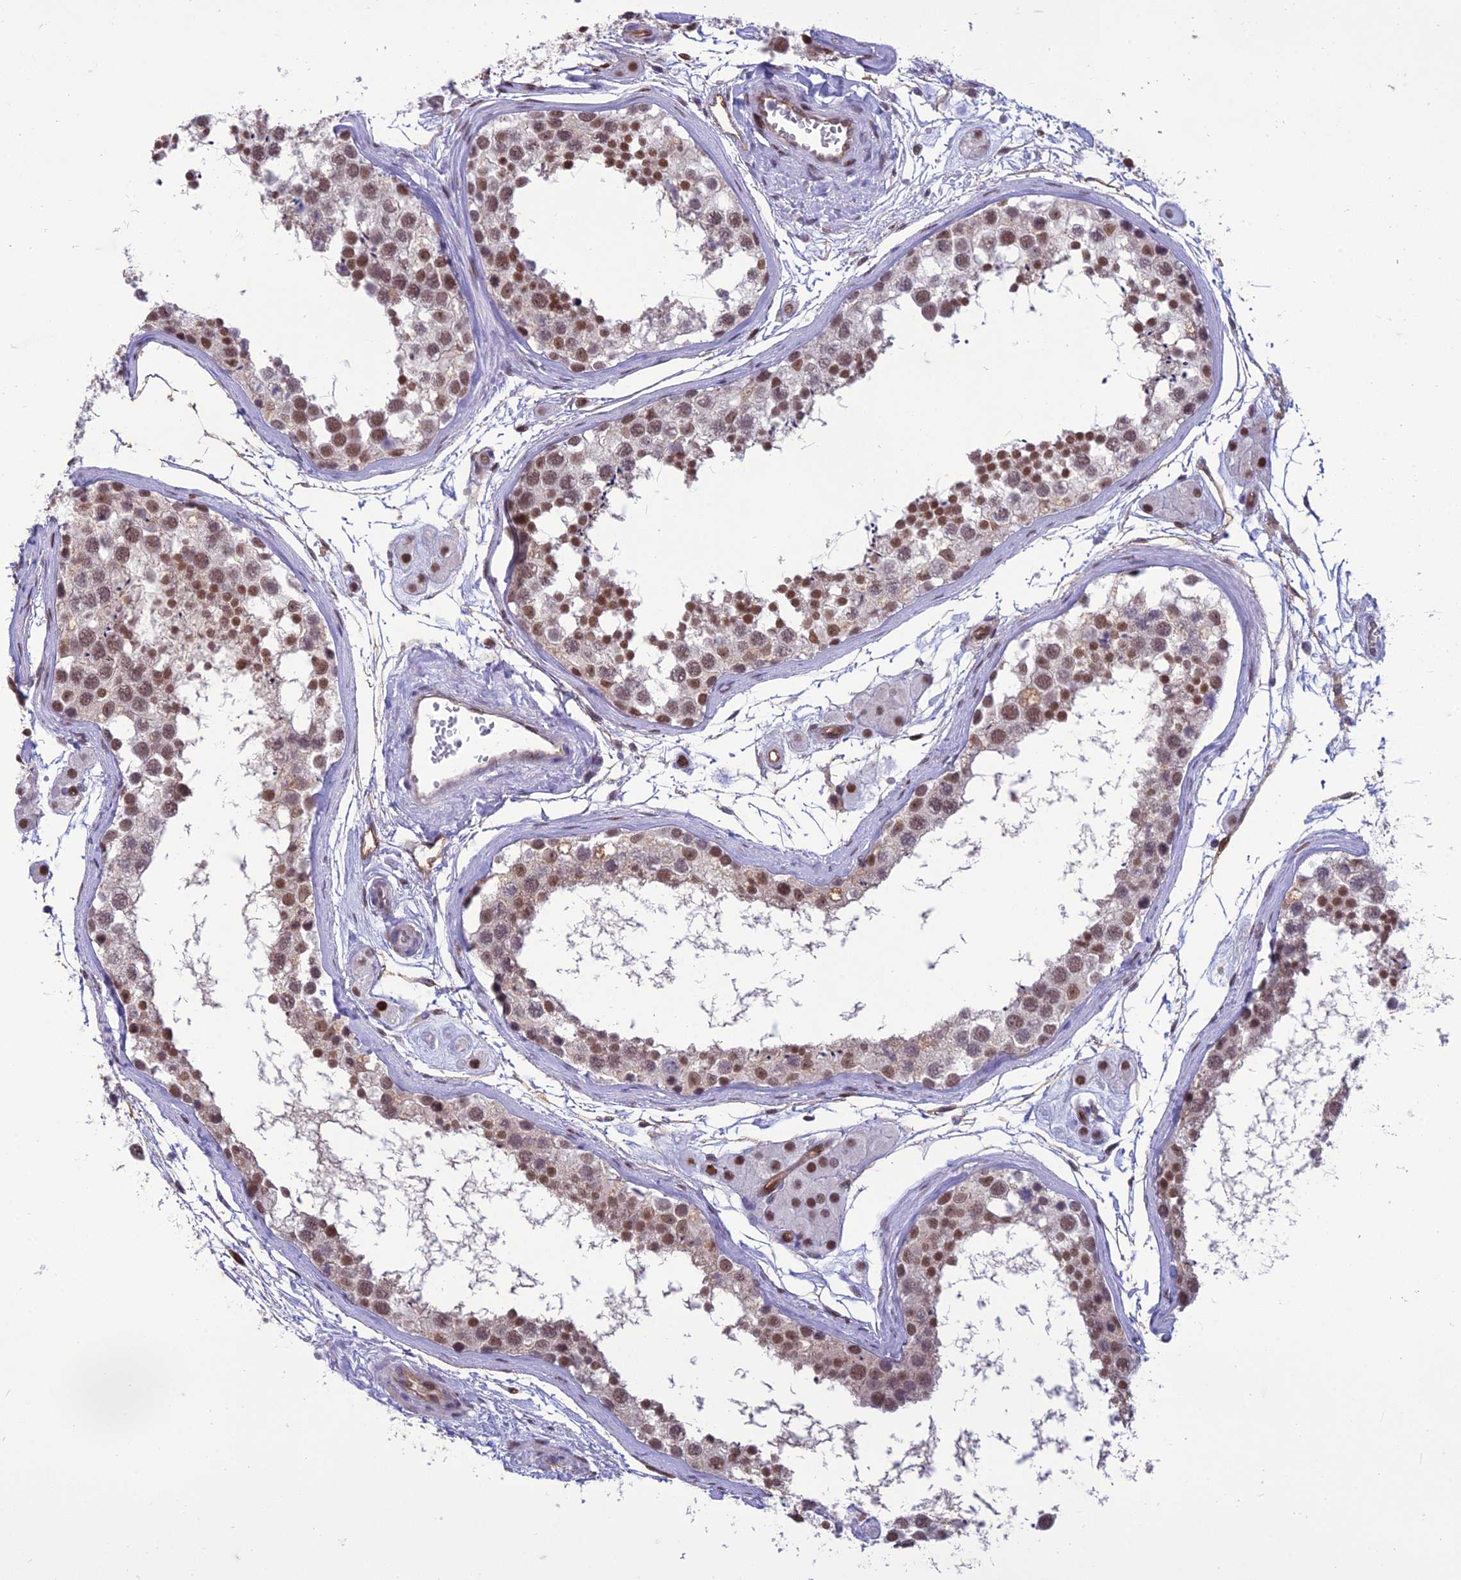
{"staining": {"intensity": "moderate", "quantity": ">75%", "location": "nuclear"}, "tissue": "testis", "cell_type": "Cells in seminiferous ducts", "image_type": "normal", "snomed": [{"axis": "morphology", "description": "Normal tissue, NOS"}, {"axis": "topography", "description": "Testis"}], "caption": "Immunohistochemistry of benign testis reveals medium levels of moderate nuclear expression in about >75% of cells in seminiferous ducts. (DAB IHC with brightfield microscopy, high magnification).", "gene": "RANBP3", "patient": {"sex": "male", "age": 56}}